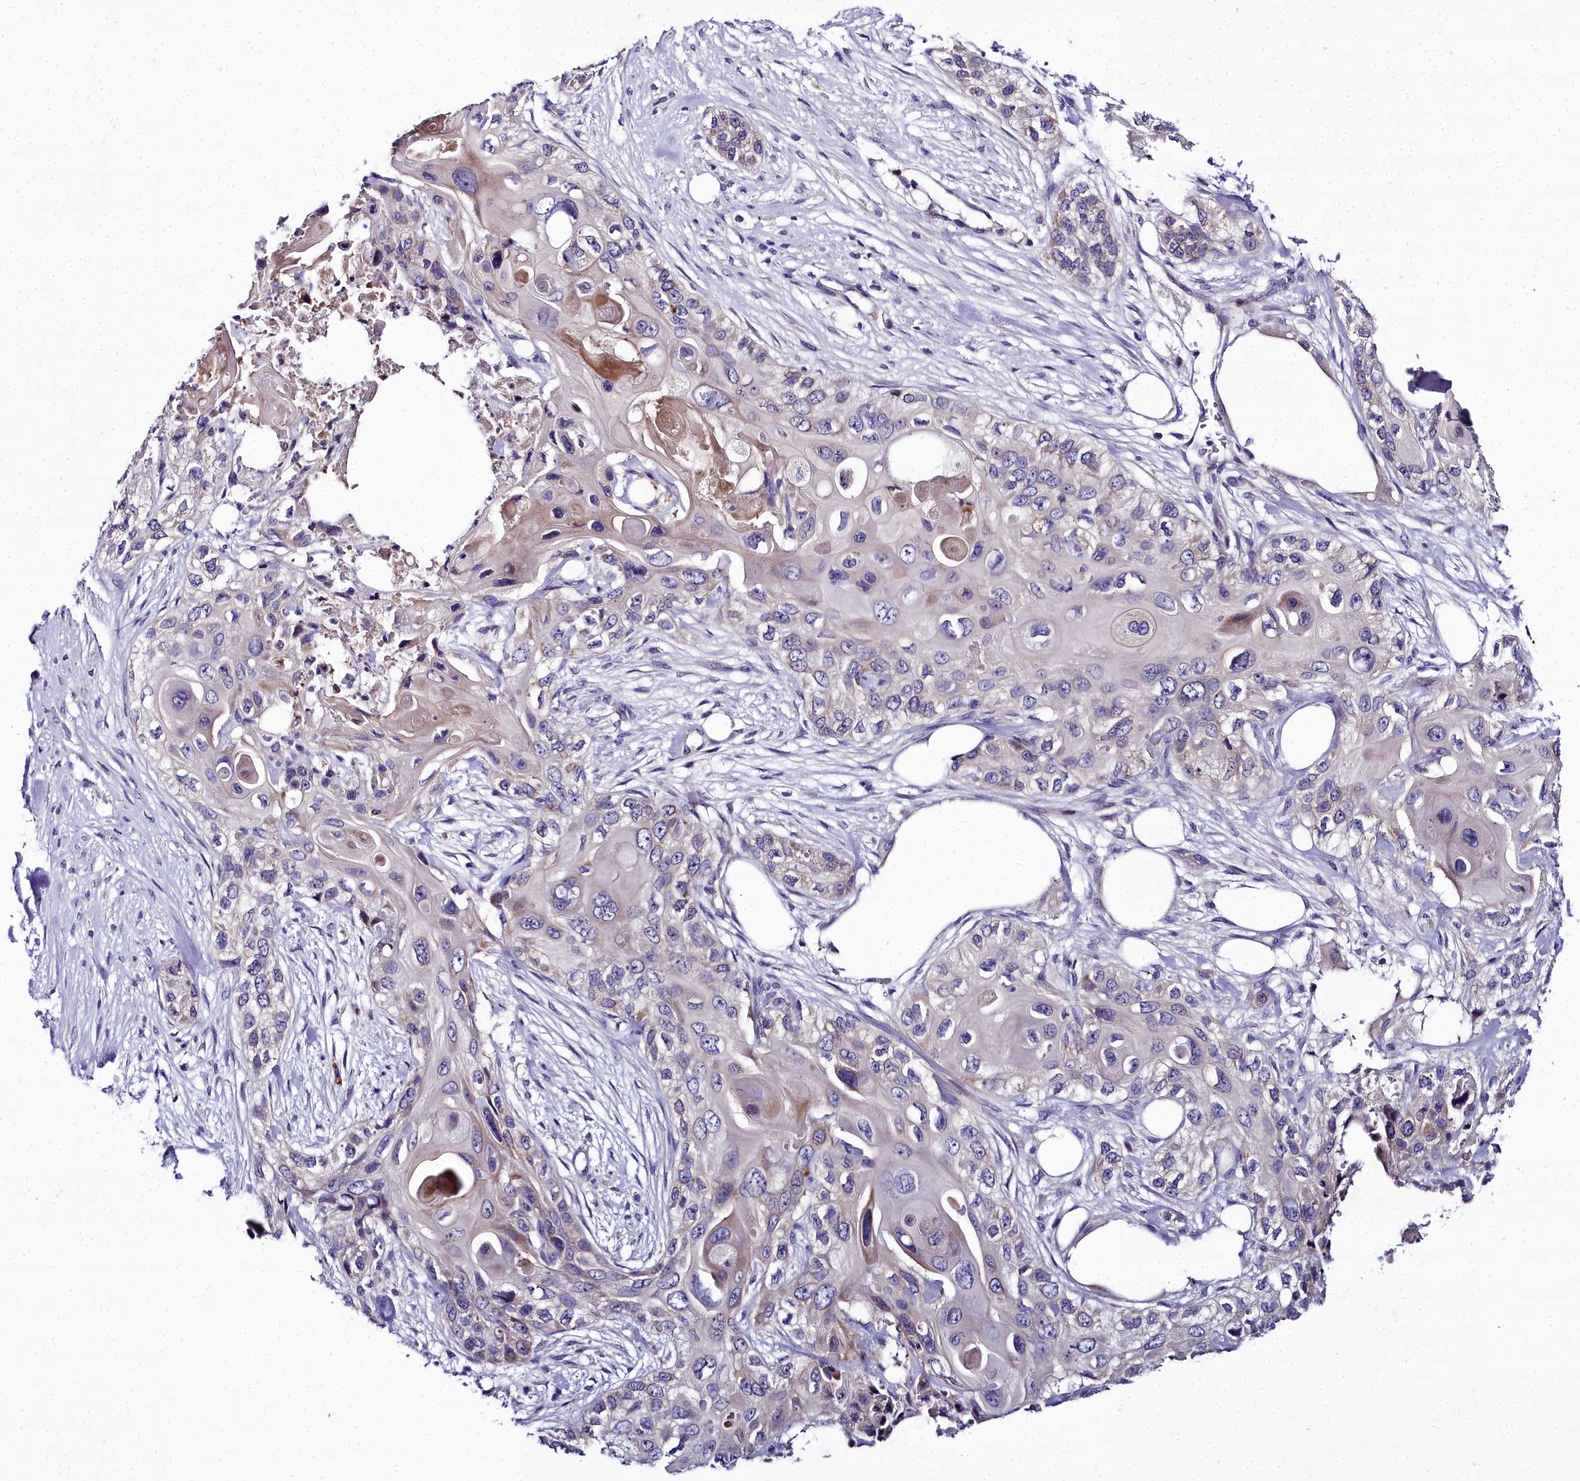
{"staining": {"intensity": "moderate", "quantity": "<25%", "location": "cytoplasmic/membranous"}, "tissue": "skin cancer", "cell_type": "Tumor cells", "image_type": "cancer", "snomed": [{"axis": "morphology", "description": "Normal tissue, NOS"}, {"axis": "morphology", "description": "Squamous cell carcinoma, NOS"}, {"axis": "topography", "description": "Skin"}], "caption": "Squamous cell carcinoma (skin) tissue exhibits moderate cytoplasmic/membranous positivity in approximately <25% of tumor cells, visualized by immunohistochemistry. Nuclei are stained in blue.", "gene": "NT5M", "patient": {"sex": "male", "age": 72}}